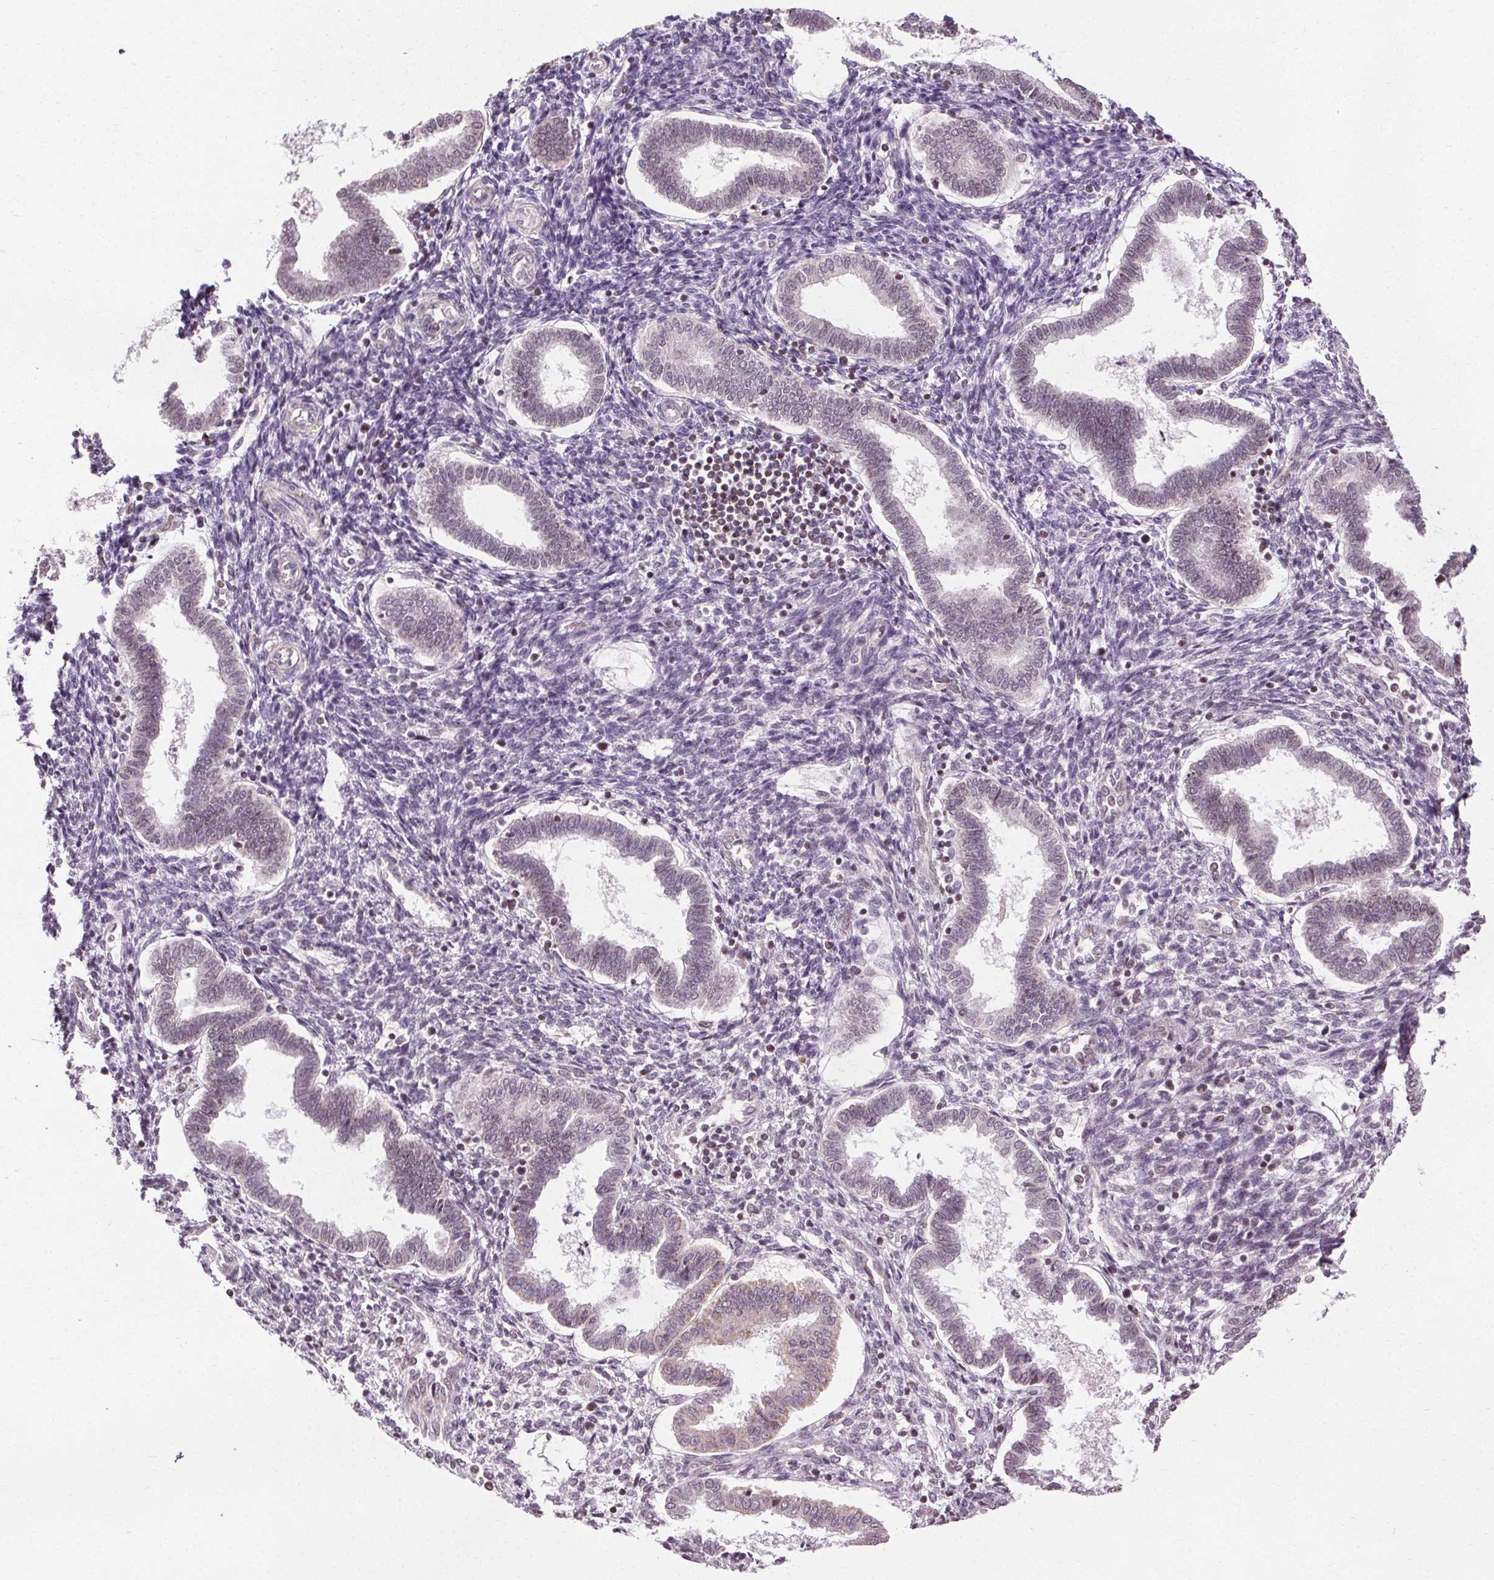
{"staining": {"intensity": "negative", "quantity": "none", "location": "none"}, "tissue": "endometrium", "cell_type": "Cells in endometrial stroma", "image_type": "normal", "snomed": [{"axis": "morphology", "description": "Normal tissue, NOS"}, {"axis": "topography", "description": "Endometrium"}], "caption": "This is an immunohistochemistry image of benign human endometrium. There is no positivity in cells in endometrial stroma.", "gene": "LFNG", "patient": {"sex": "female", "age": 24}}